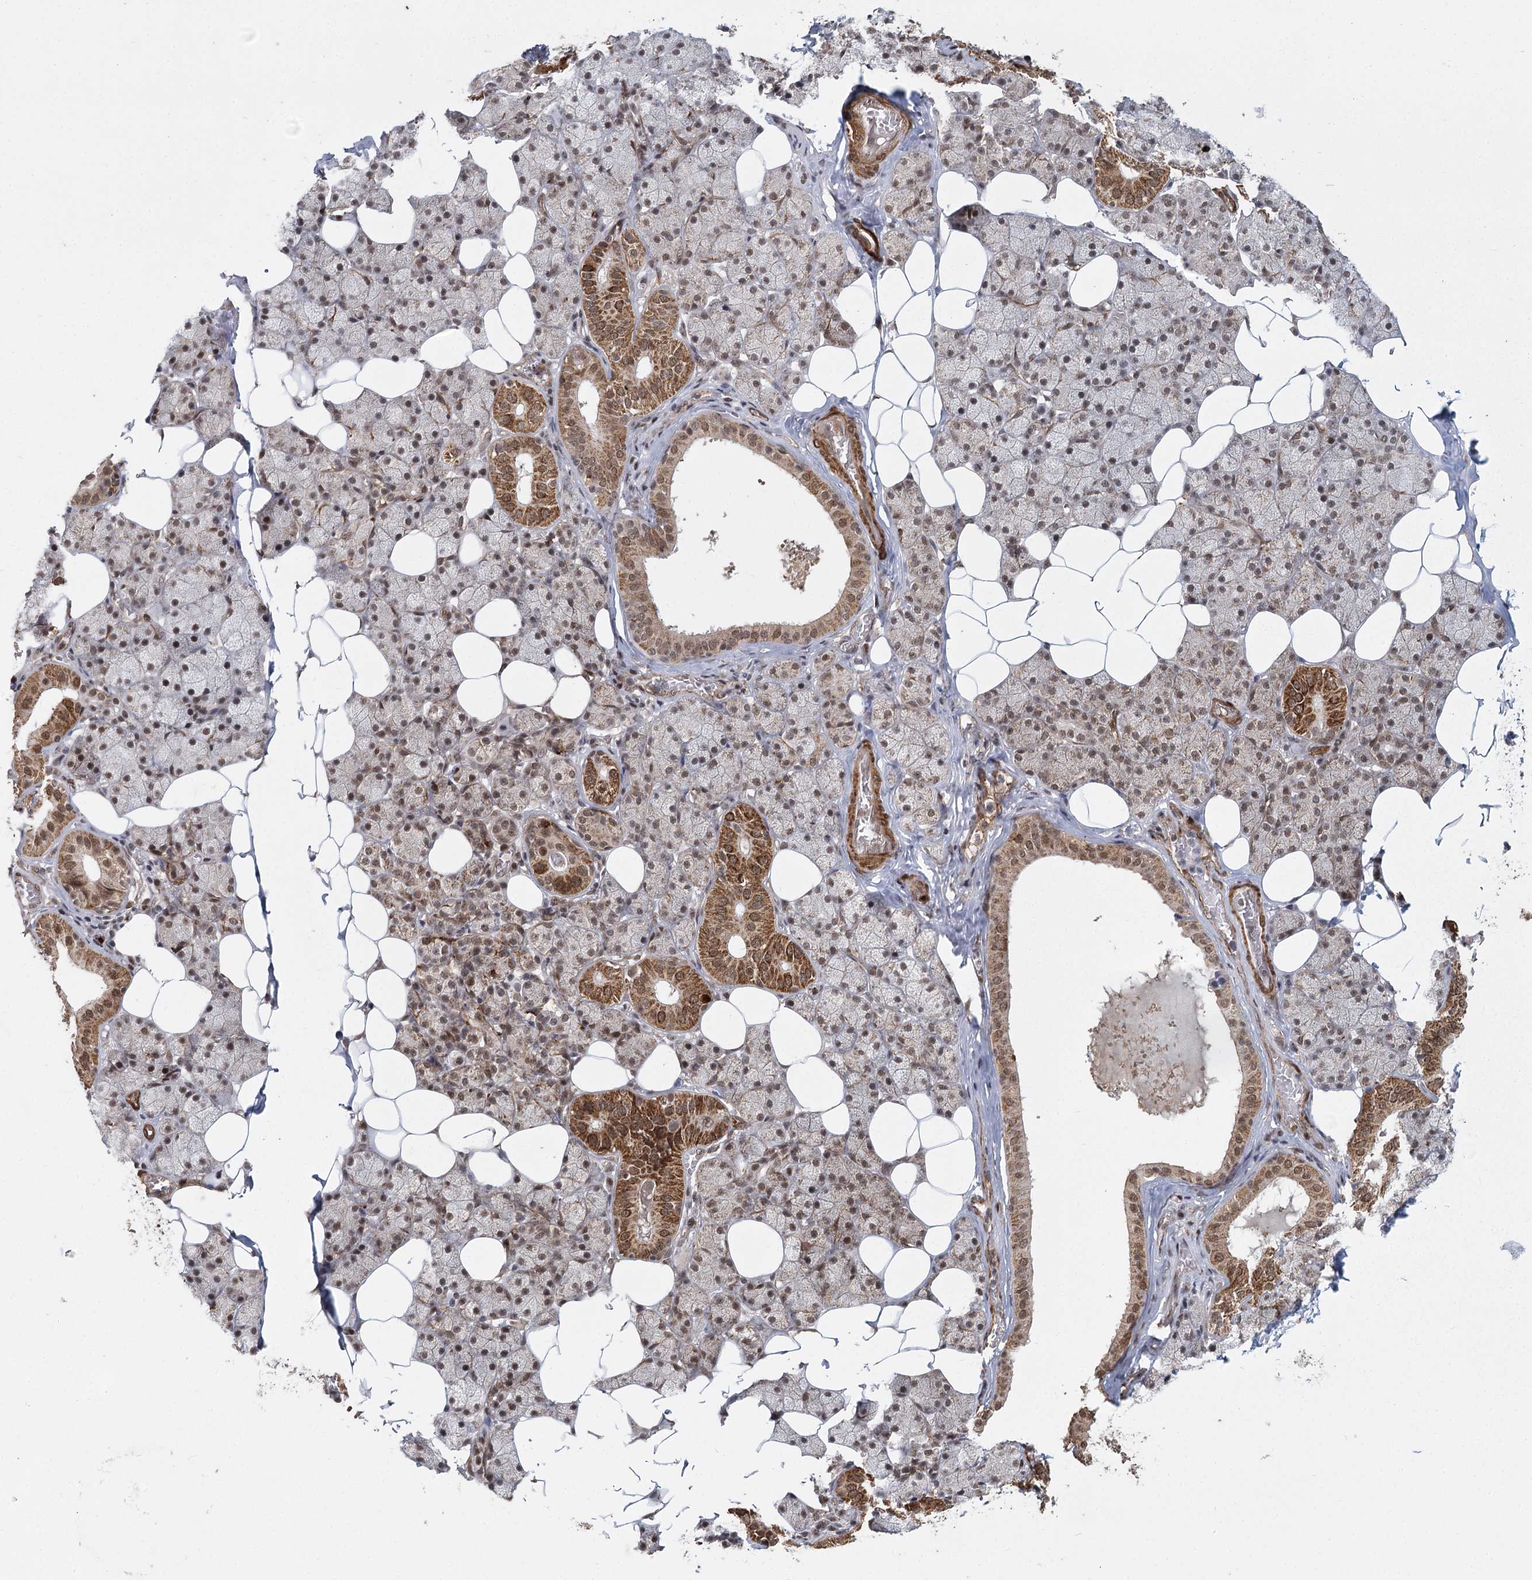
{"staining": {"intensity": "moderate", "quantity": ">75%", "location": "cytoplasmic/membranous,nuclear"}, "tissue": "salivary gland", "cell_type": "Glandular cells", "image_type": "normal", "snomed": [{"axis": "morphology", "description": "Normal tissue, NOS"}, {"axis": "topography", "description": "Salivary gland"}], "caption": "Immunohistochemical staining of normal human salivary gland reveals moderate cytoplasmic/membranous,nuclear protein positivity in about >75% of glandular cells.", "gene": "ZCCHC24", "patient": {"sex": "female", "age": 33}}